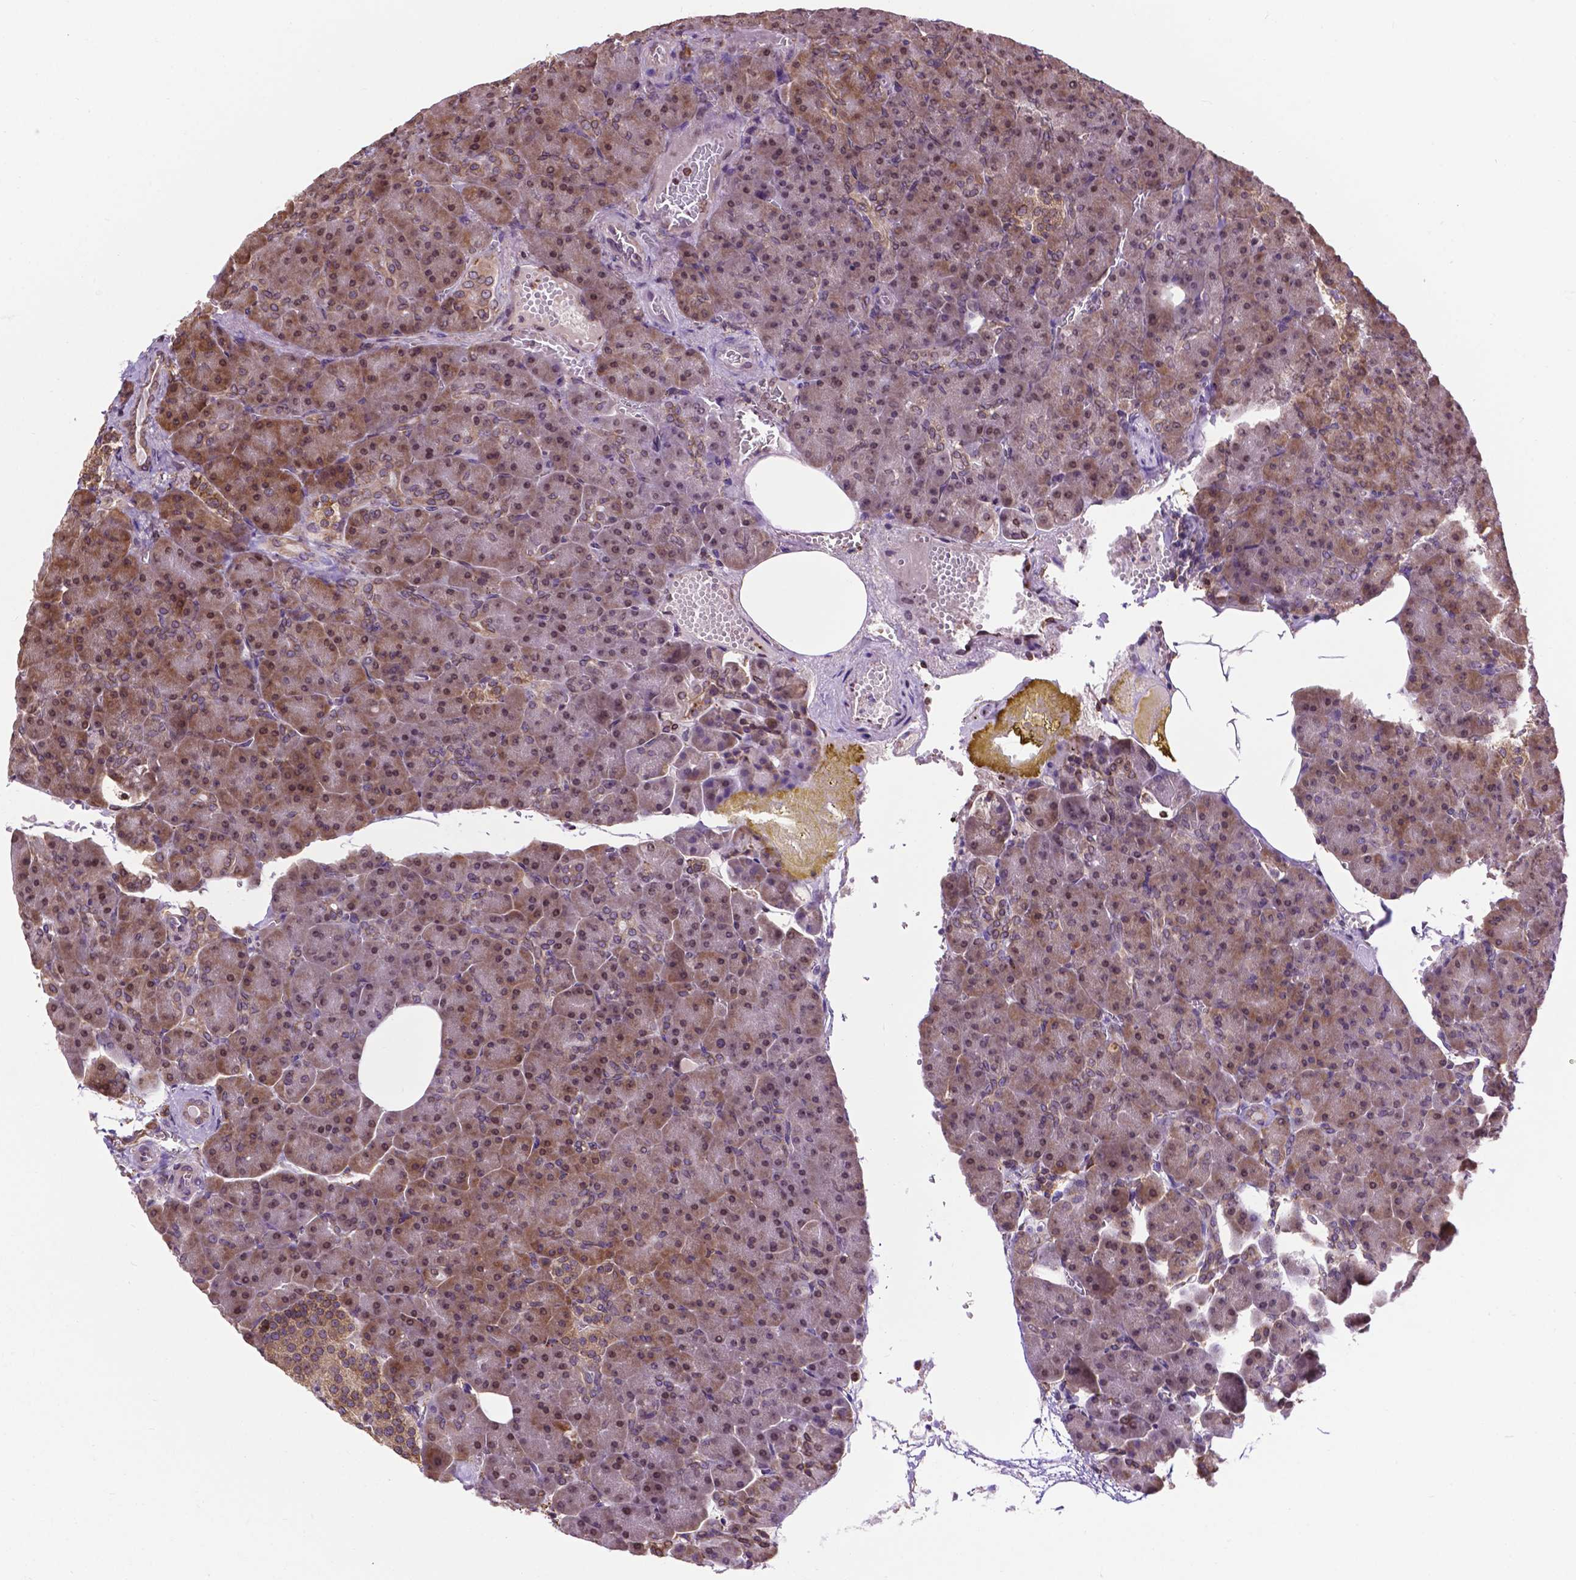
{"staining": {"intensity": "moderate", "quantity": "25%-75%", "location": "cytoplasmic/membranous,nuclear"}, "tissue": "pancreas", "cell_type": "Exocrine glandular cells", "image_type": "normal", "snomed": [{"axis": "morphology", "description": "Normal tissue, NOS"}, {"axis": "topography", "description": "Pancreas"}], "caption": "IHC staining of normal pancreas, which exhibits medium levels of moderate cytoplasmic/membranous,nuclear expression in about 25%-75% of exocrine glandular cells indicating moderate cytoplasmic/membranous,nuclear protein positivity. The staining was performed using DAB (3,3'-diaminobenzidine) (brown) for protein detection and nuclei were counterstained in hematoxylin (blue).", "gene": "GANAB", "patient": {"sex": "female", "age": 74}}